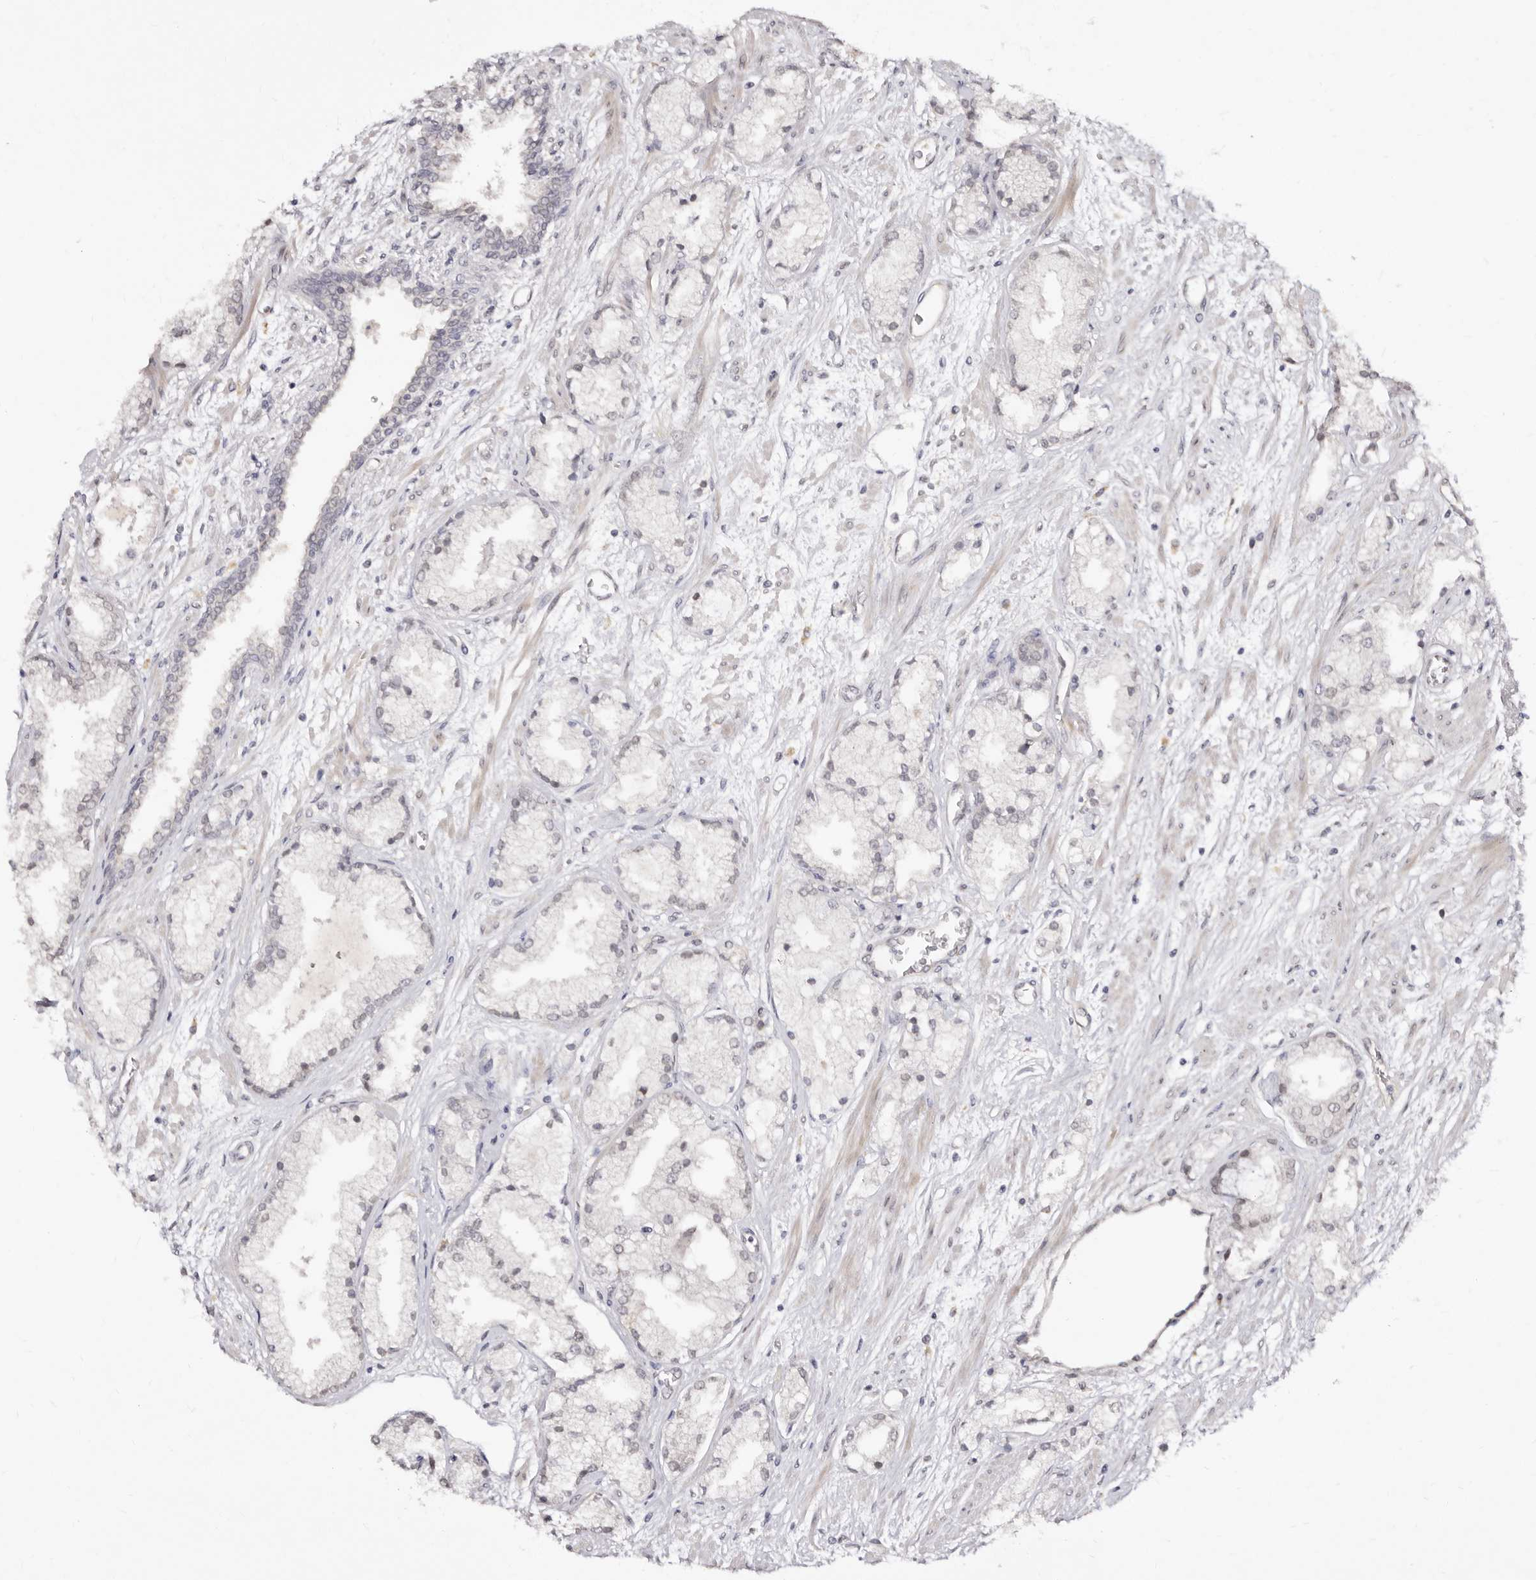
{"staining": {"intensity": "negative", "quantity": "none", "location": "none"}, "tissue": "prostate cancer", "cell_type": "Tumor cells", "image_type": "cancer", "snomed": [{"axis": "morphology", "description": "Adenocarcinoma, High grade"}, {"axis": "topography", "description": "Prostate"}], "caption": "An immunohistochemistry (IHC) photomicrograph of prostate cancer (high-grade adenocarcinoma) is shown. There is no staining in tumor cells of prostate cancer (high-grade adenocarcinoma).", "gene": "LCORL", "patient": {"sex": "male", "age": 50}}